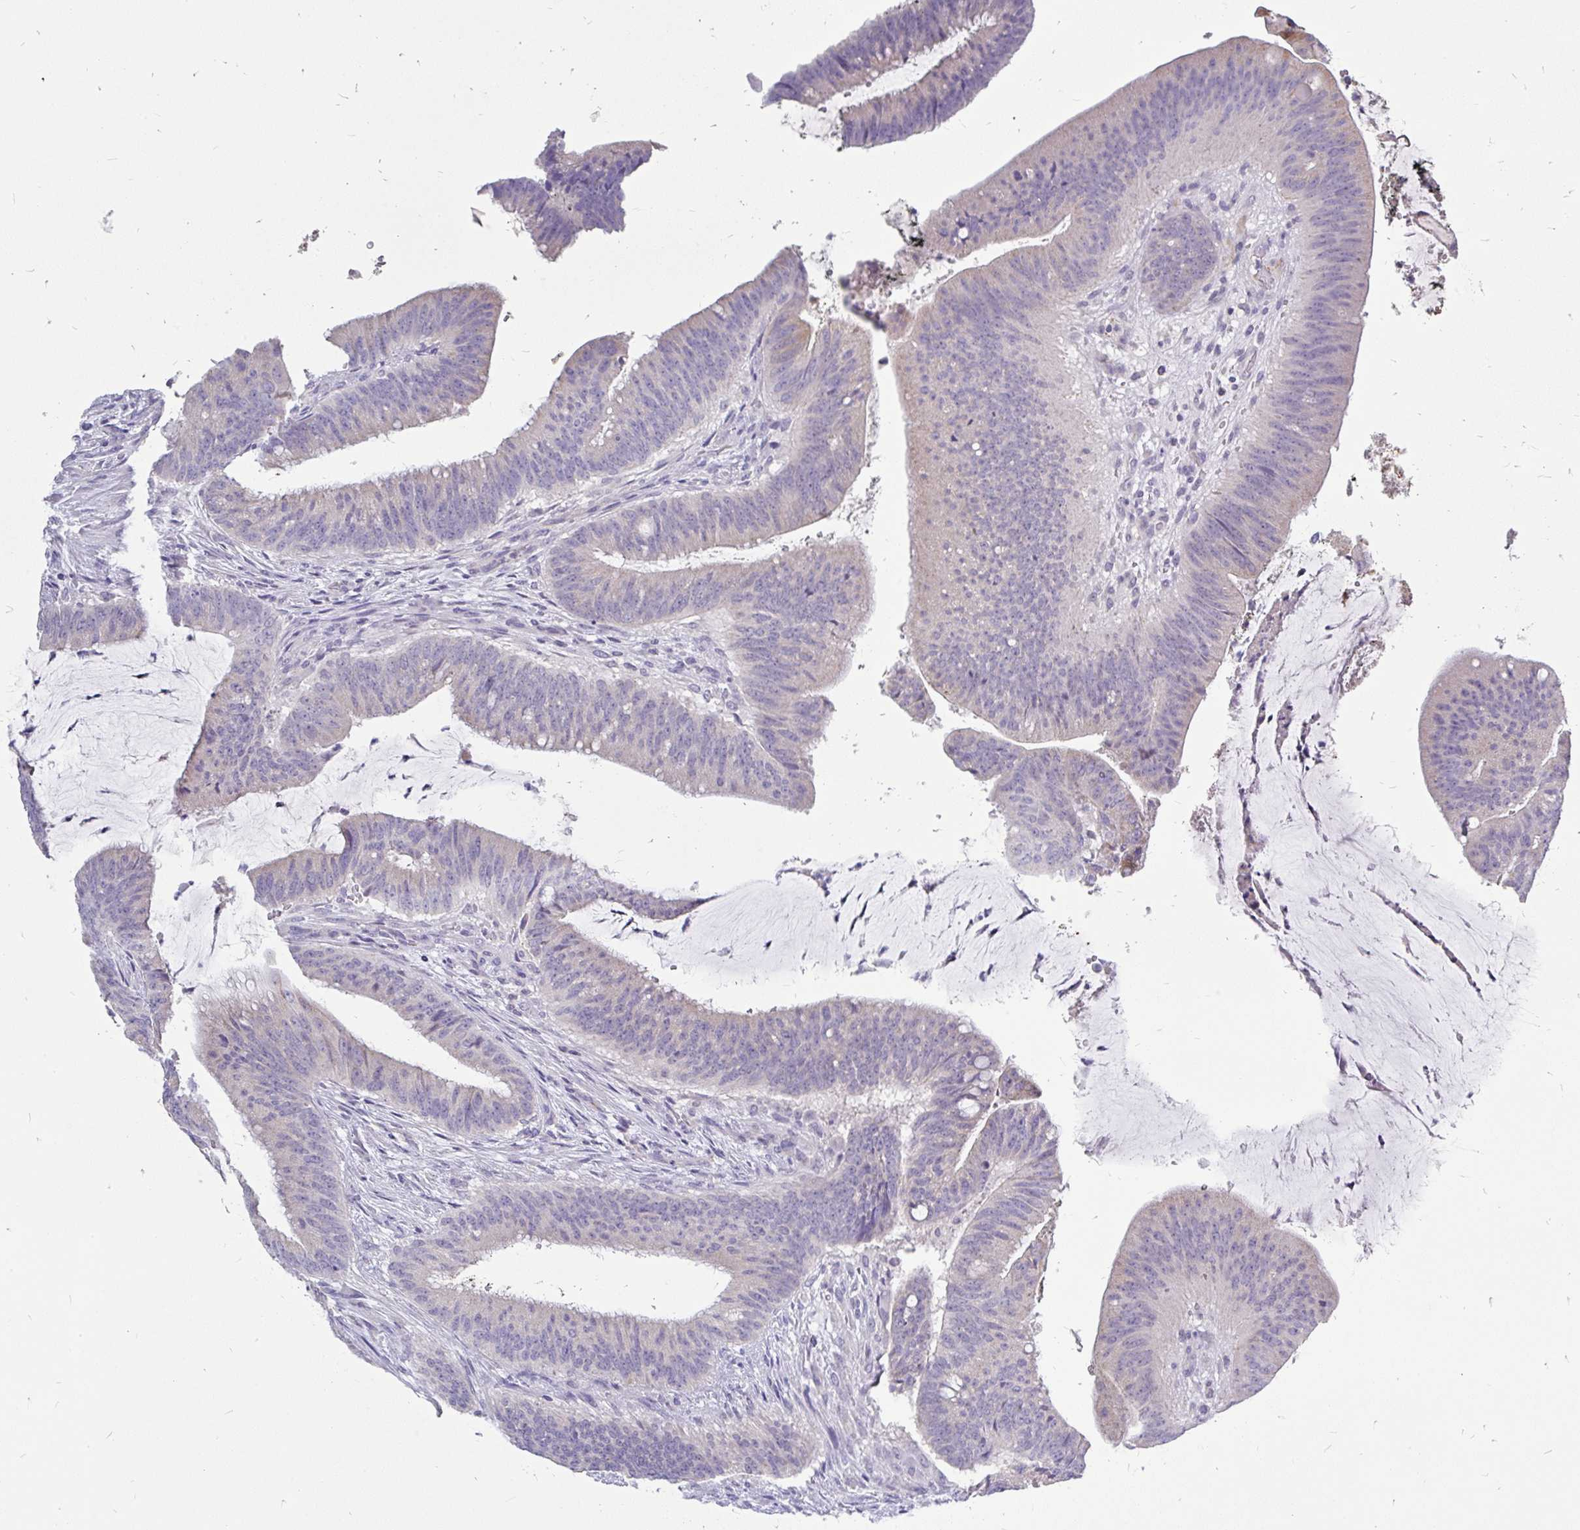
{"staining": {"intensity": "moderate", "quantity": "<25%", "location": "cytoplasmic/membranous"}, "tissue": "colorectal cancer", "cell_type": "Tumor cells", "image_type": "cancer", "snomed": [{"axis": "morphology", "description": "Adenocarcinoma, NOS"}, {"axis": "topography", "description": "Colon"}], "caption": "Protein expression analysis of human colorectal cancer reveals moderate cytoplasmic/membranous expression in about <25% of tumor cells.", "gene": "INTS5", "patient": {"sex": "female", "age": 43}}